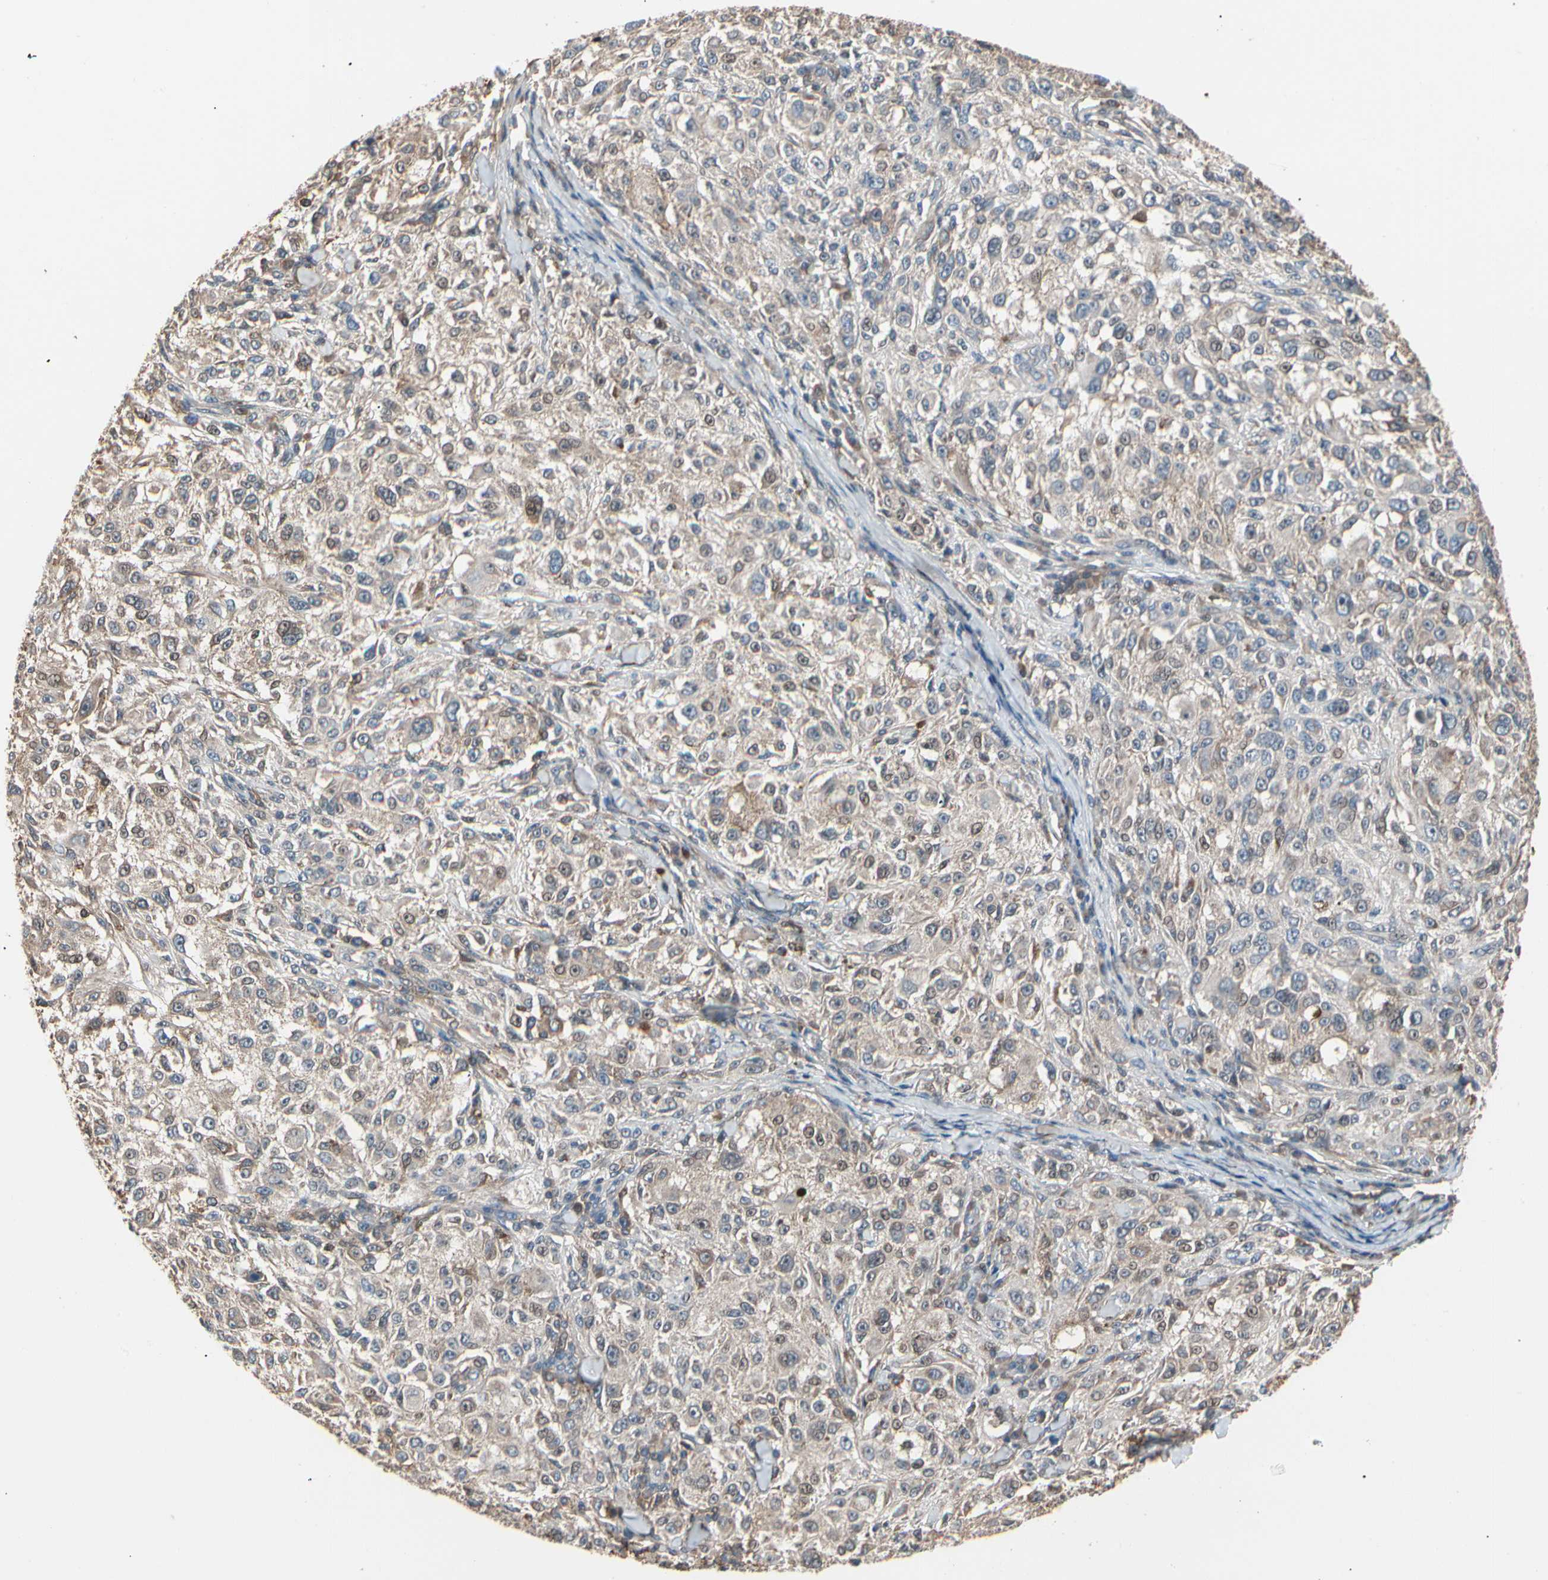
{"staining": {"intensity": "weak", "quantity": "25%-75%", "location": "cytoplasmic/membranous"}, "tissue": "melanoma", "cell_type": "Tumor cells", "image_type": "cancer", "snomed": [{"axis": "morphology", "description": "Necrosis, NOS"}, {"axis": "morphology", "description": "Malignant melanoma, NOS"}, {"axis": "topography", "description": "Skin"}], "caption": "The image shows immunohistochemical staining of malignant melanoma. There is weak cytoplasmic/membranous positivity is seen in approximately 25%-75% of tumor cells.", "gene": "MAPK13", "patient": {"sex": "female", "age": 87}}